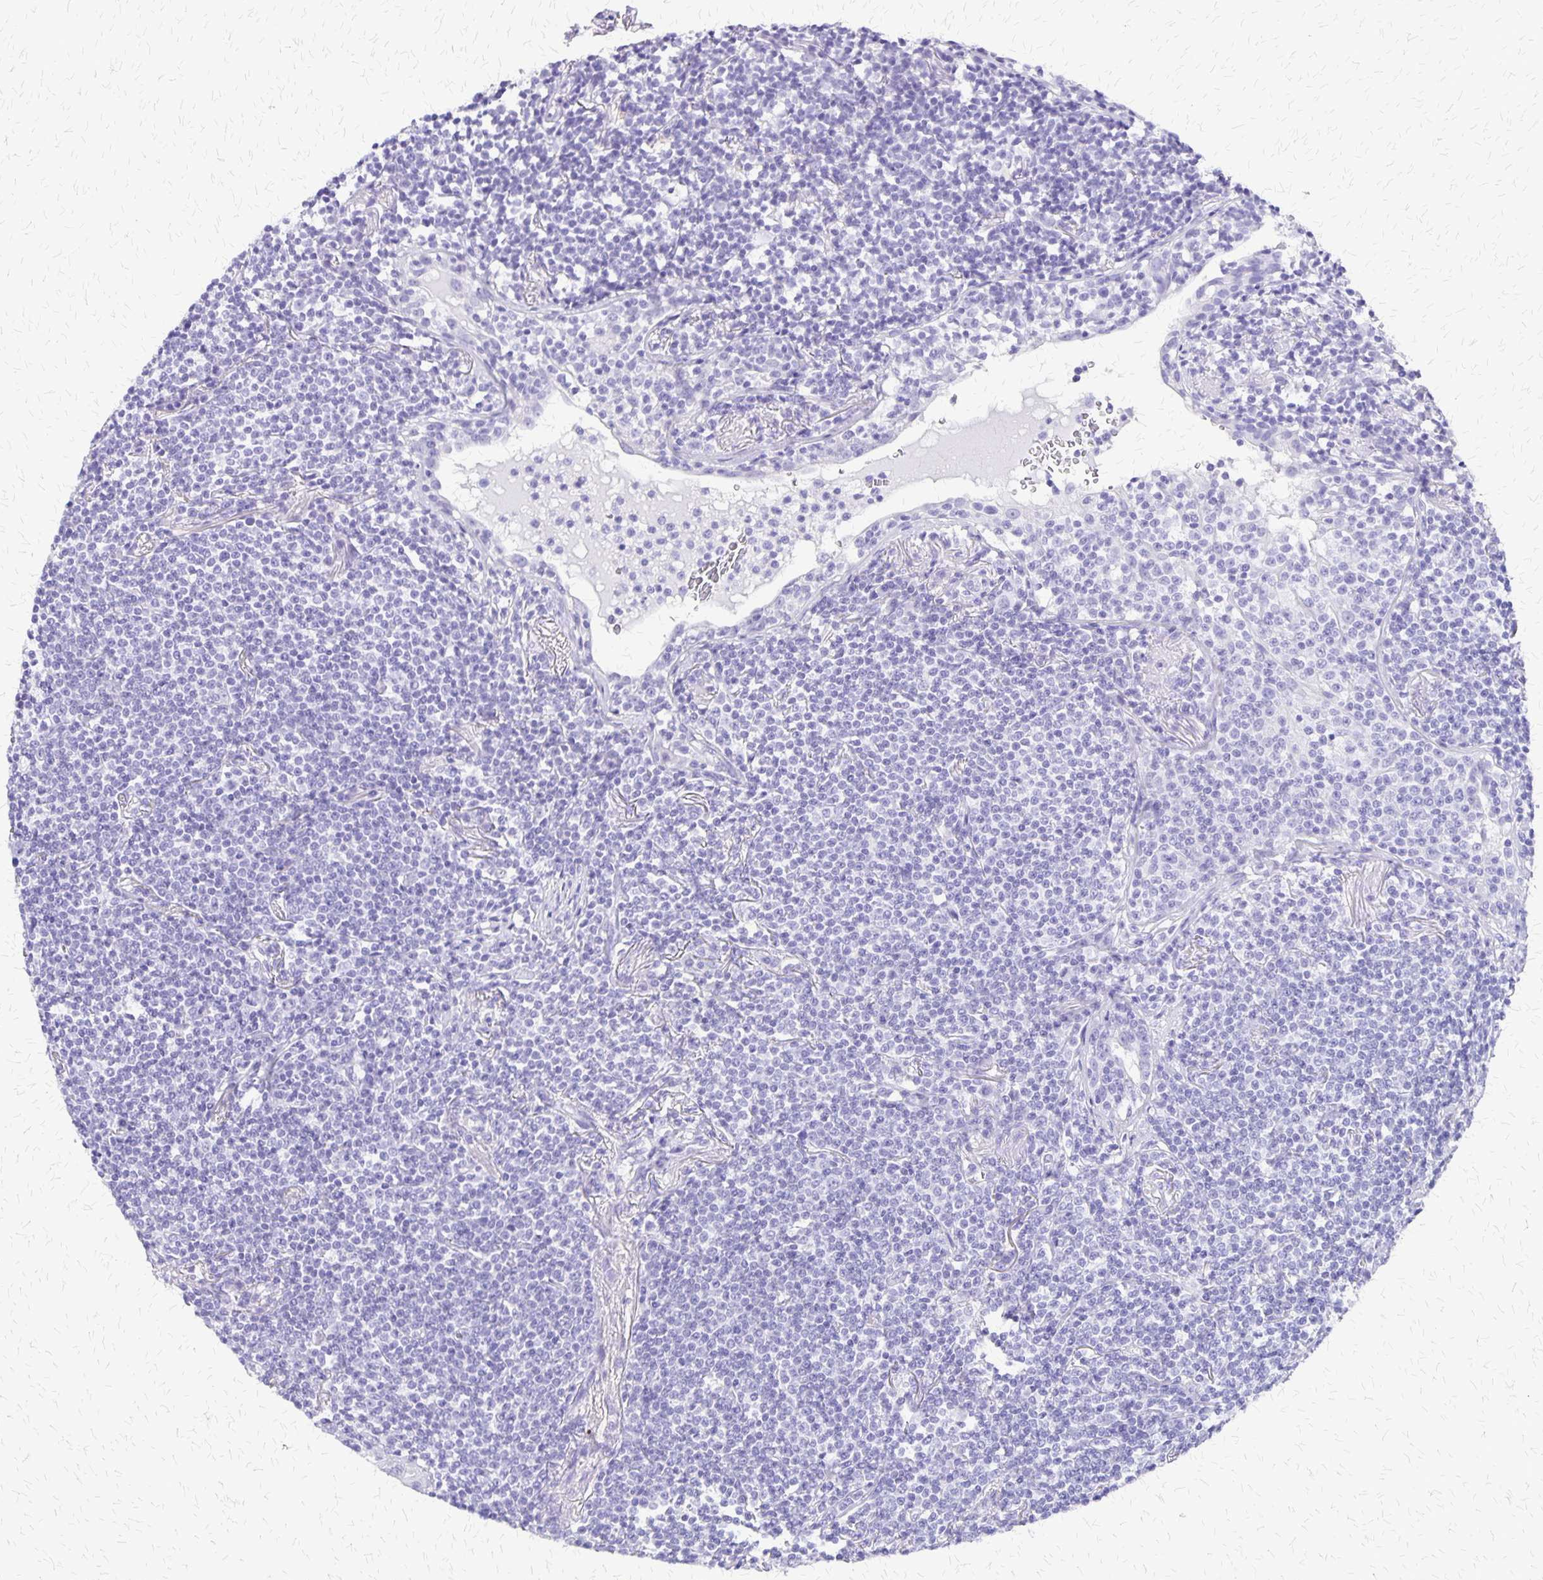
{"staining": {"intensity": "negative", "quantity": "none", "location": "none"}, "tissue": "lymphoma", "cell_type": "Tumor cells", "image_type": "cancer", "snomed": [{"axis": "morphology", "description": "Malignant lymphoma, non-Hodgkin's type, Low grade"}, {"axis": "topography", "description": "Lung"}], "caption": "DAB immunohistochemical staining of malignant lymphoma, non-Hodgkin's type (low-grade) reveals no significant positivity in tumor cells.", "gene": "SLC13A2", "patient": {"sex": "female", "age": 71}}